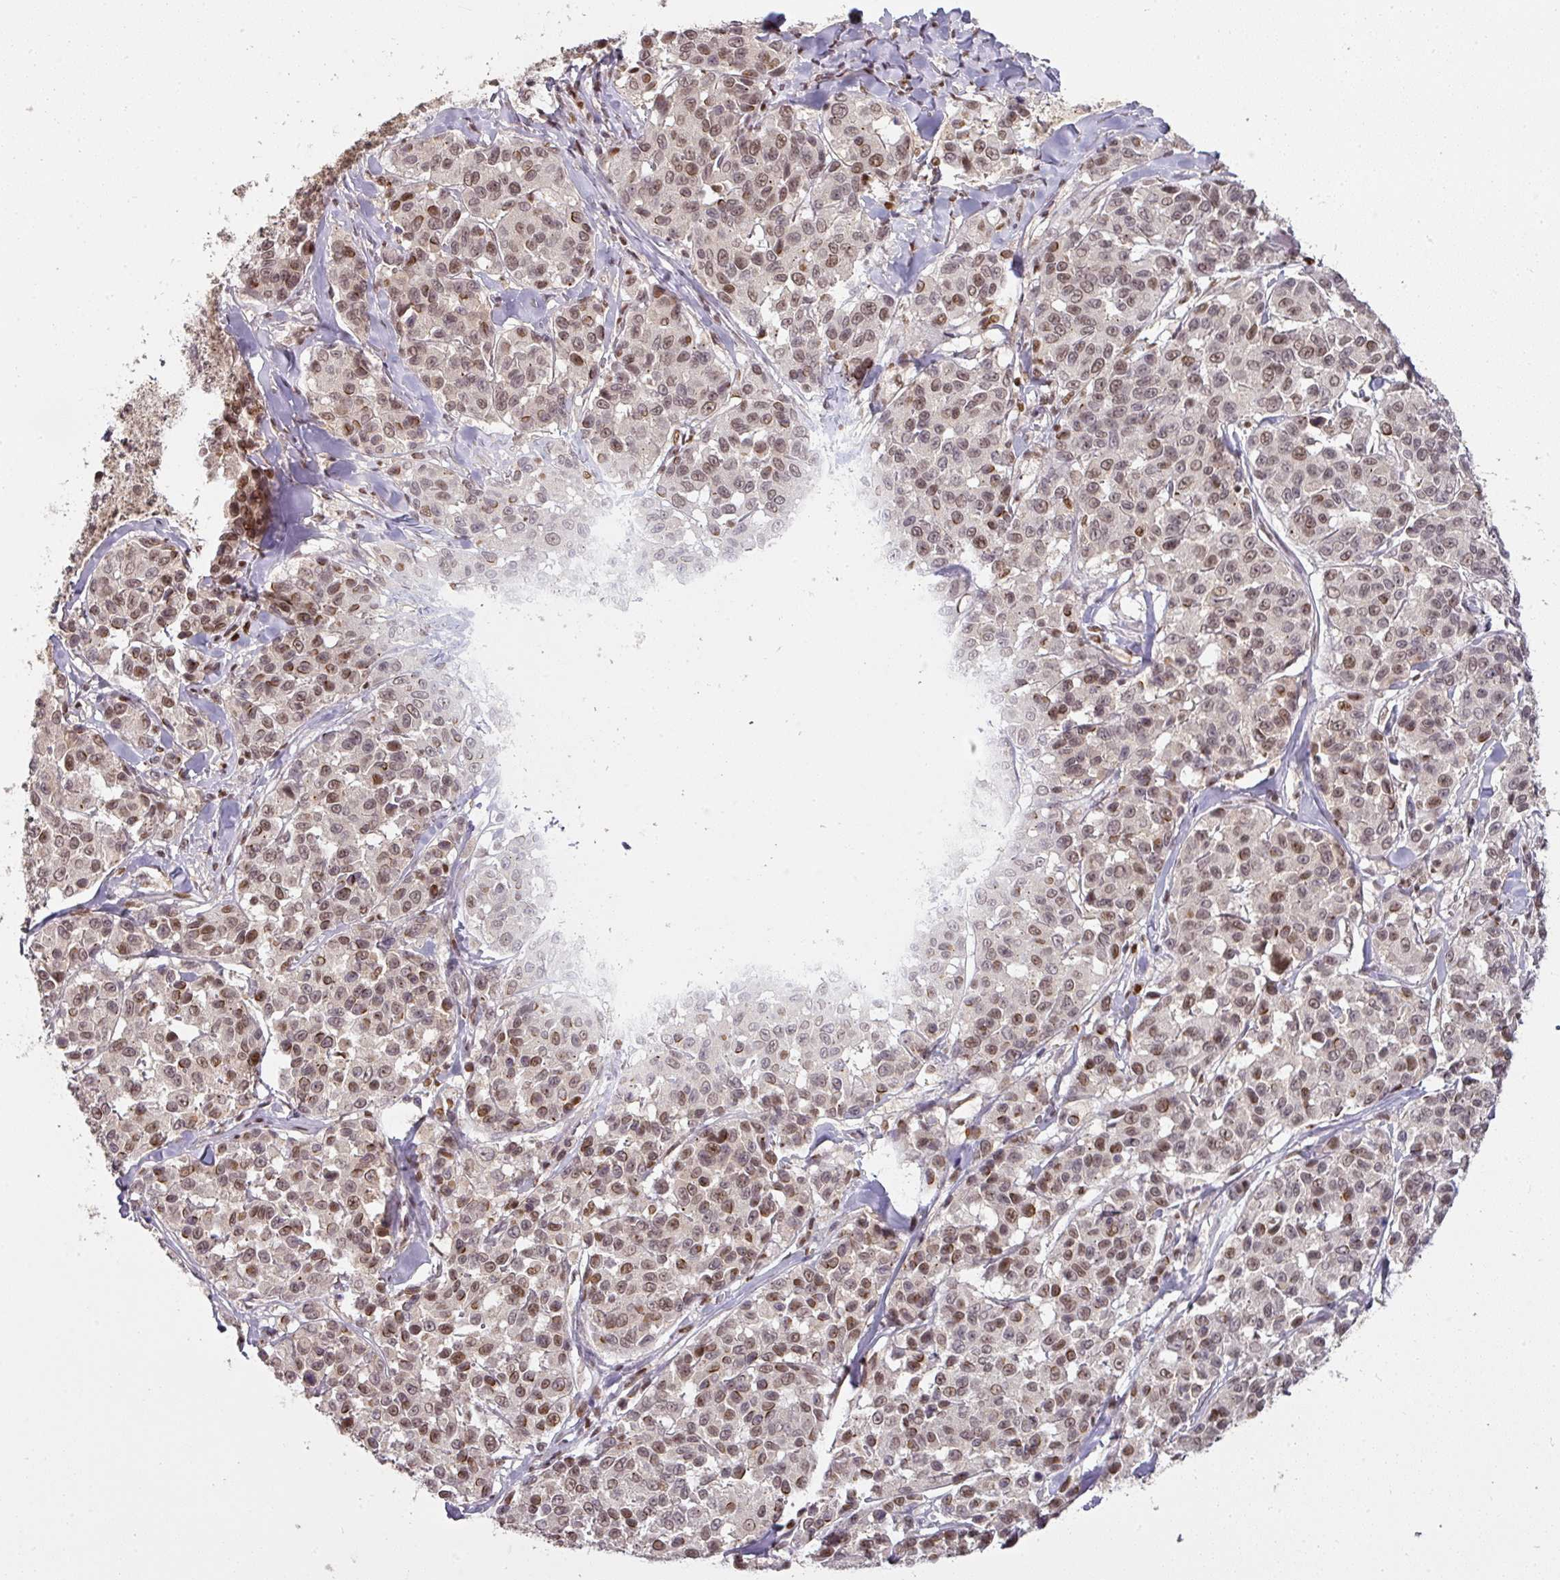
{"staining": {"intensity": "moderate", "quantity": ">75%", "location": "nuclear"}, "tissue": "melanoma", "cell_type": "Tumor cells", "image_type": "cancer", "snomed": [{"axis": "morphology", "description": "Malignant melanoma, NOS"}, {"axis": "topography", "description": "Skin"}], "caption": "Protein expression by immunohistochemistry exhibits moderate nuclear expression in approximately >75% of tumor cells in melanoma.", "gene": "GPRIN2", "patient": {"sex": "female", "age": 66}}